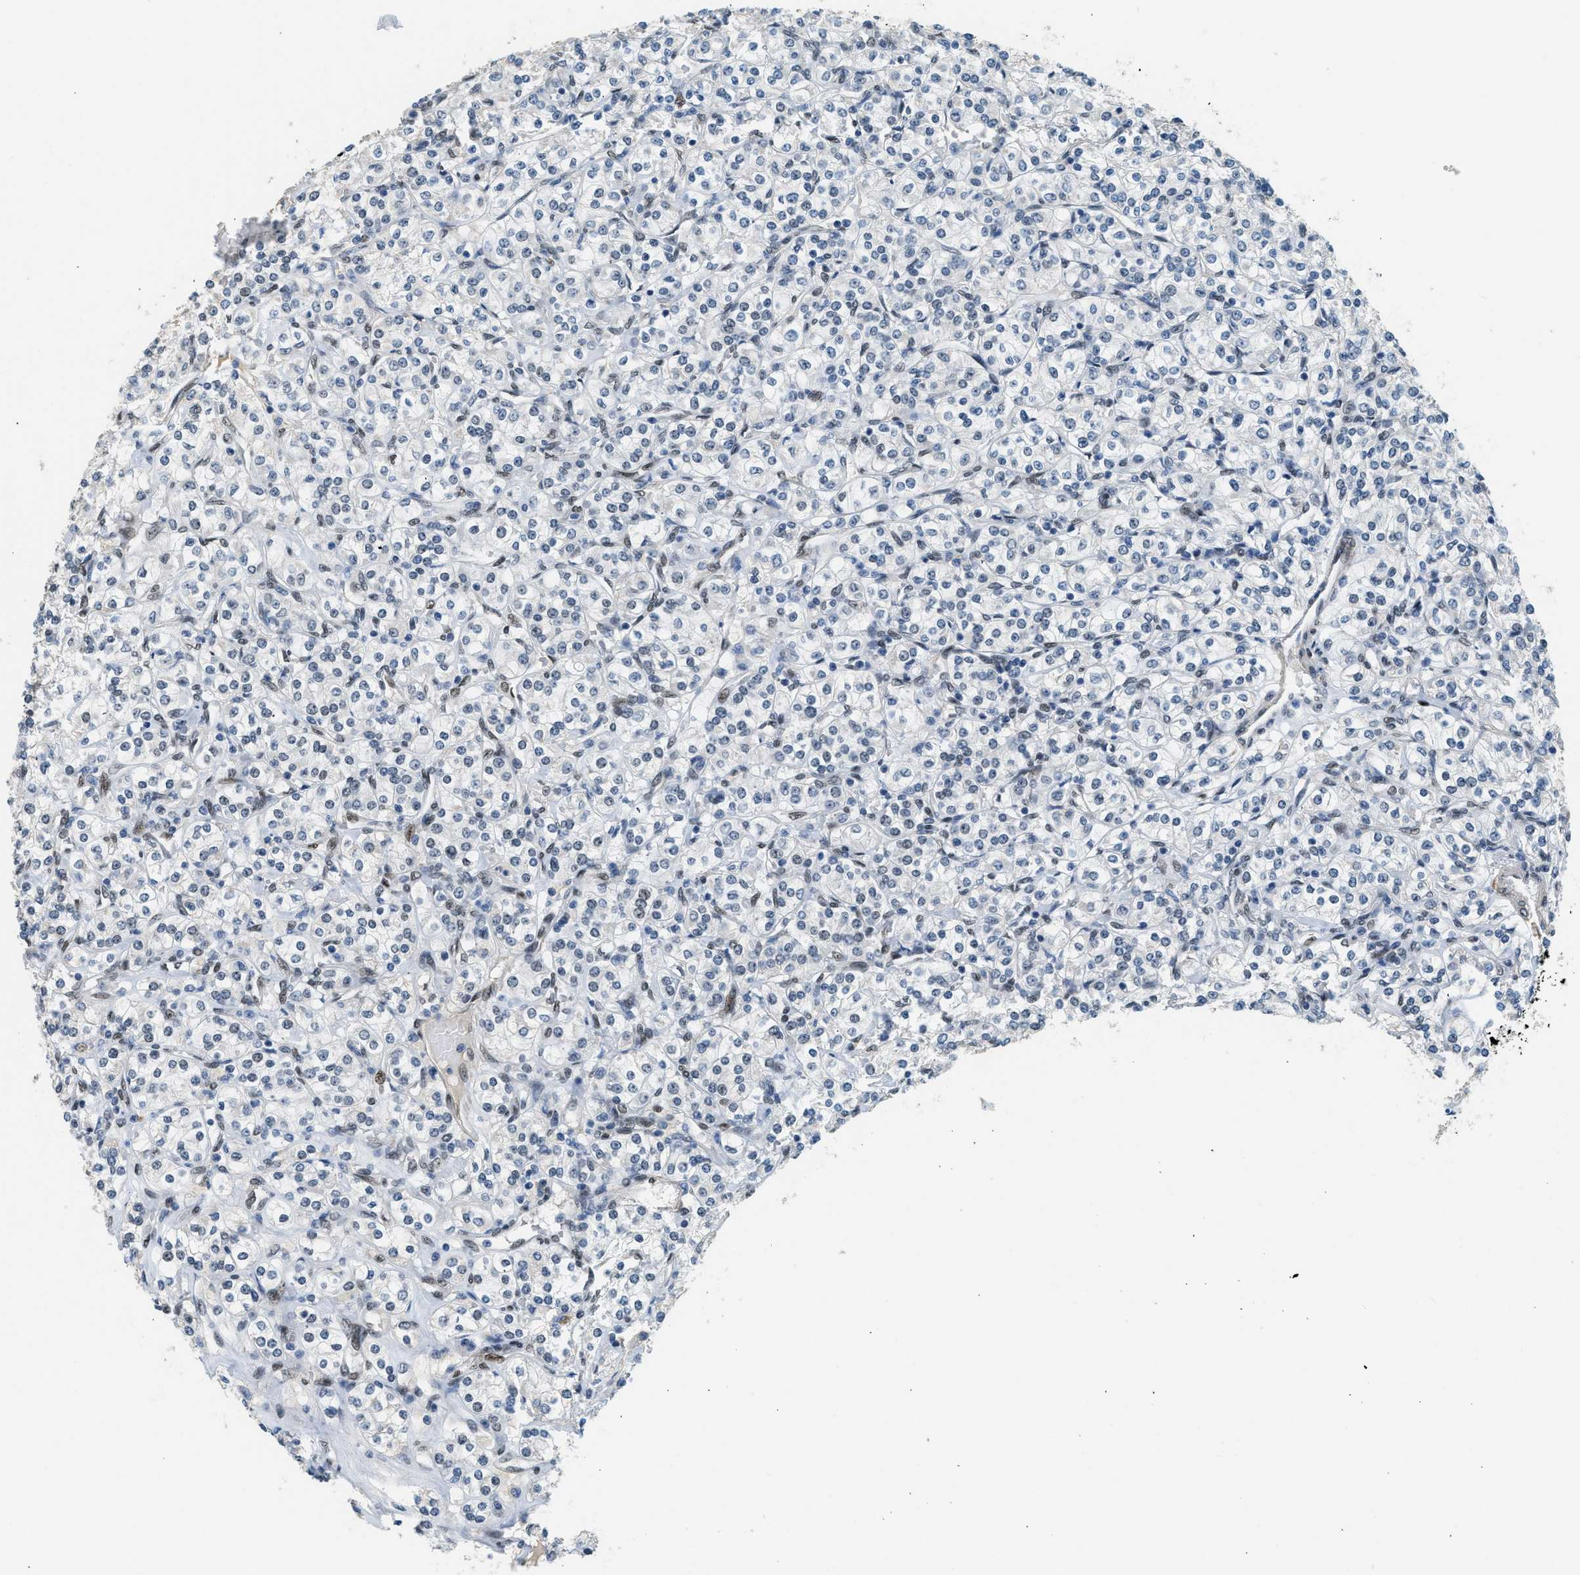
{"staining": {"intensity": "weak", "quantity": "<25%", "location": "nuclear"}, "tissue": "renal cancer", "cell_type": "Tumor cells", "image_type": "cancer", "snomed": [{"axis": "morphology", "description": "Adenocarcinoma, NOS"}, {"axis": "topography", "description": "Kidney"}], "caption": "Immunohistochemical staining of human renal cancer demonstrates no significant staining in tumor cells.", "gene": "ZBTB20", "patient": {"sex": "male", "age": 77}}